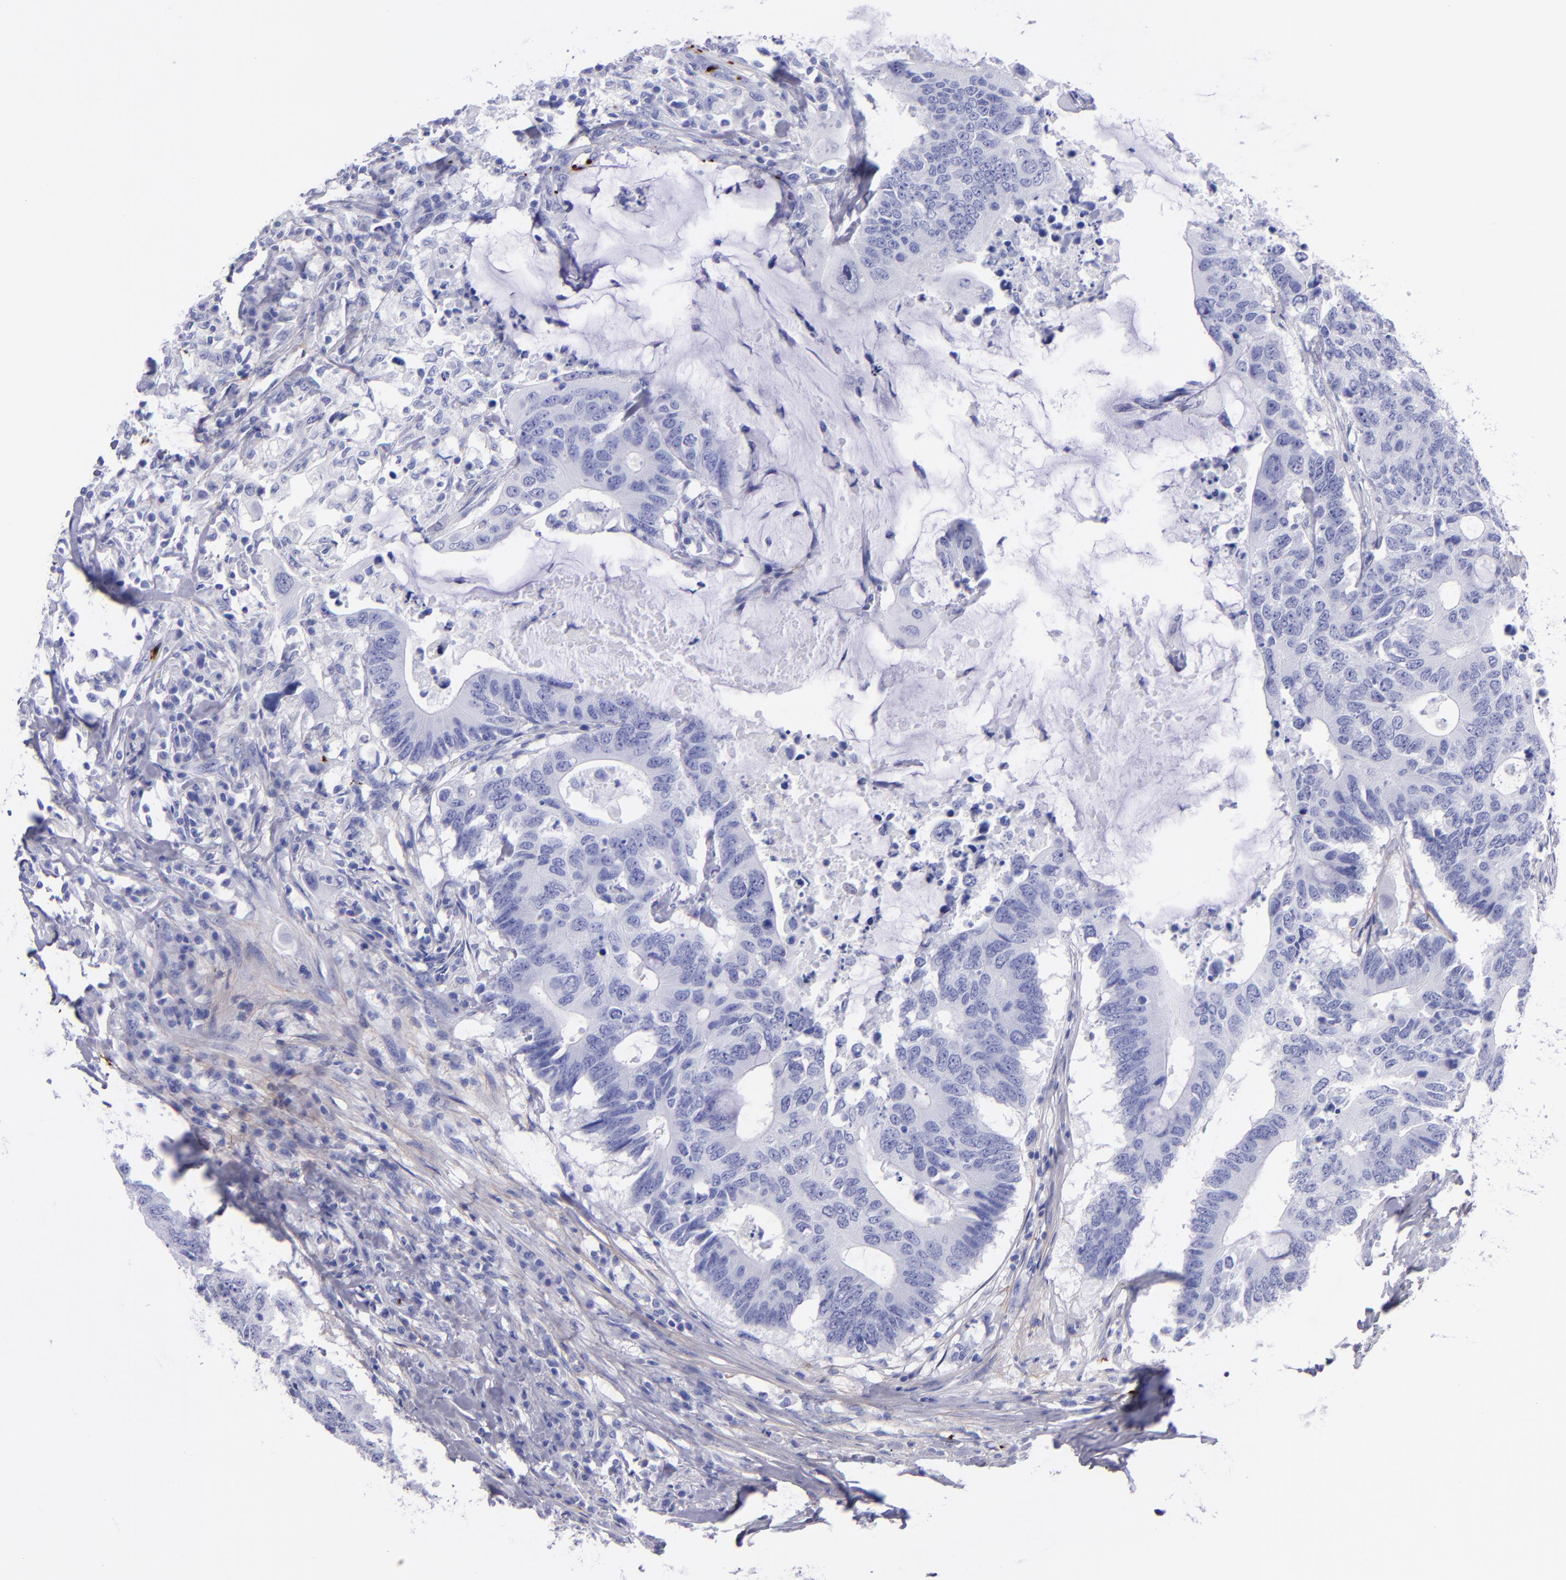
{"staining": {"intensity": "negative", "quantity": "none", "location": "none"}, "tissue": "colorectal cancer", "cell_type": "Tumor cells", "image_type": "cancer", "snomed": [{"axis": "morphology", "description": "Adenocarcinoma, NOS"}, {"axis": "topography", "description": "Colon"}], "caption": "Colorectal cancer (adenocarcinoma) was stained to show a protein in brown. There is no significant staining in tumor cells.", "gene": "EFCAB13", "patient": {"sex": "male", "age": 71}}